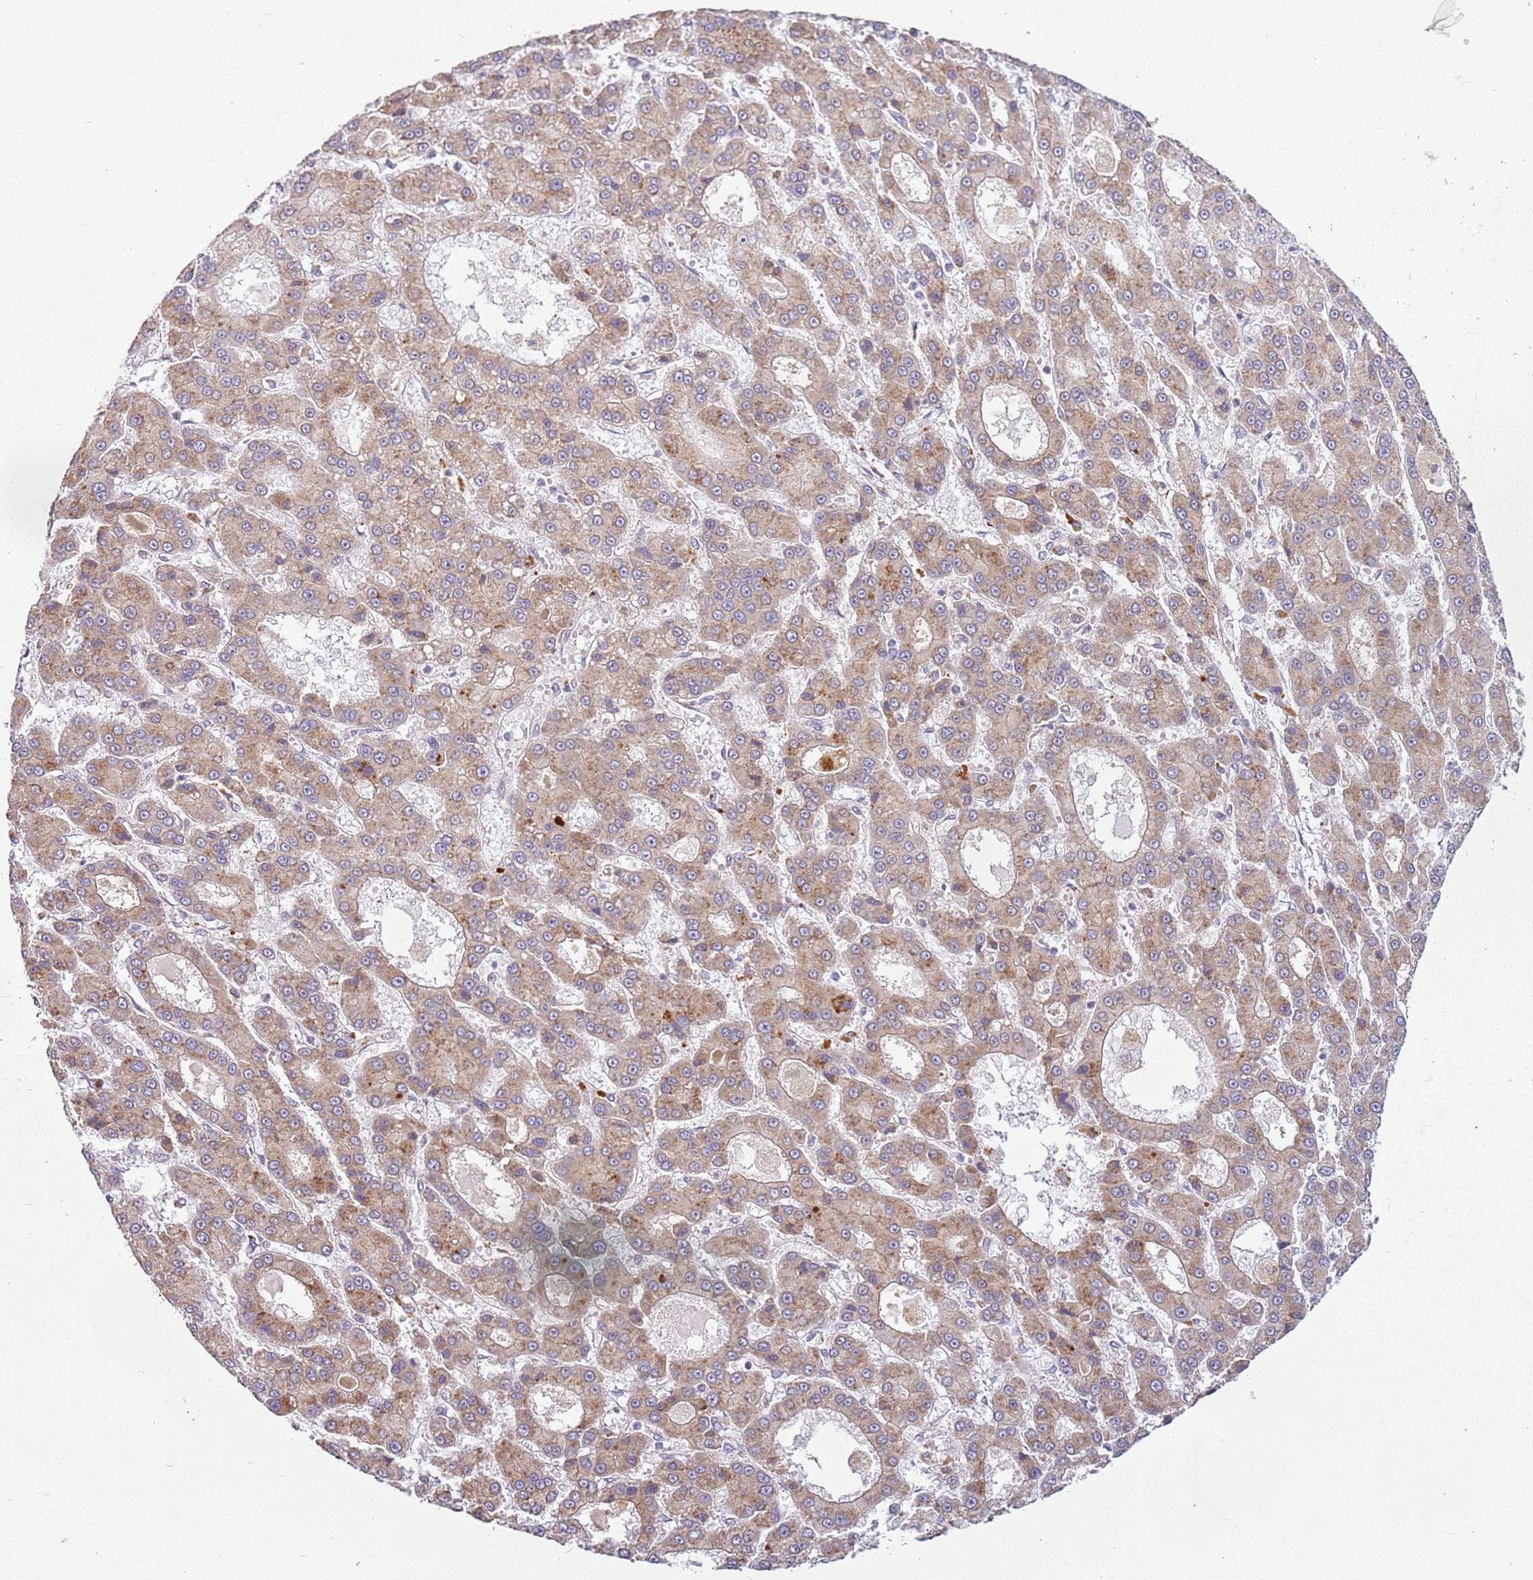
{"staining": {"intensity": "moderate", "quantity": "25%-75%", "location": "cytoplasmic/membranous"}, "tissue": "liver cancer", "cell_type": "Tumor cells", "image_type": "cancer", "snomed": [{"axis": "morphology", "description": "Carcinoma, Hepatocellular, NOS"}, {"axis": "topography", "description": "Liver"}], "caption": "Immunohistochemical staining of human hepatocellular carcinoma (liver) demonstrates medium levels of moderate cytoplasmic/membranous staining in approximately 25%-75% of tumor cells.", "gene": "RPS28", "patient": {"sex": "male", "age": 70}}